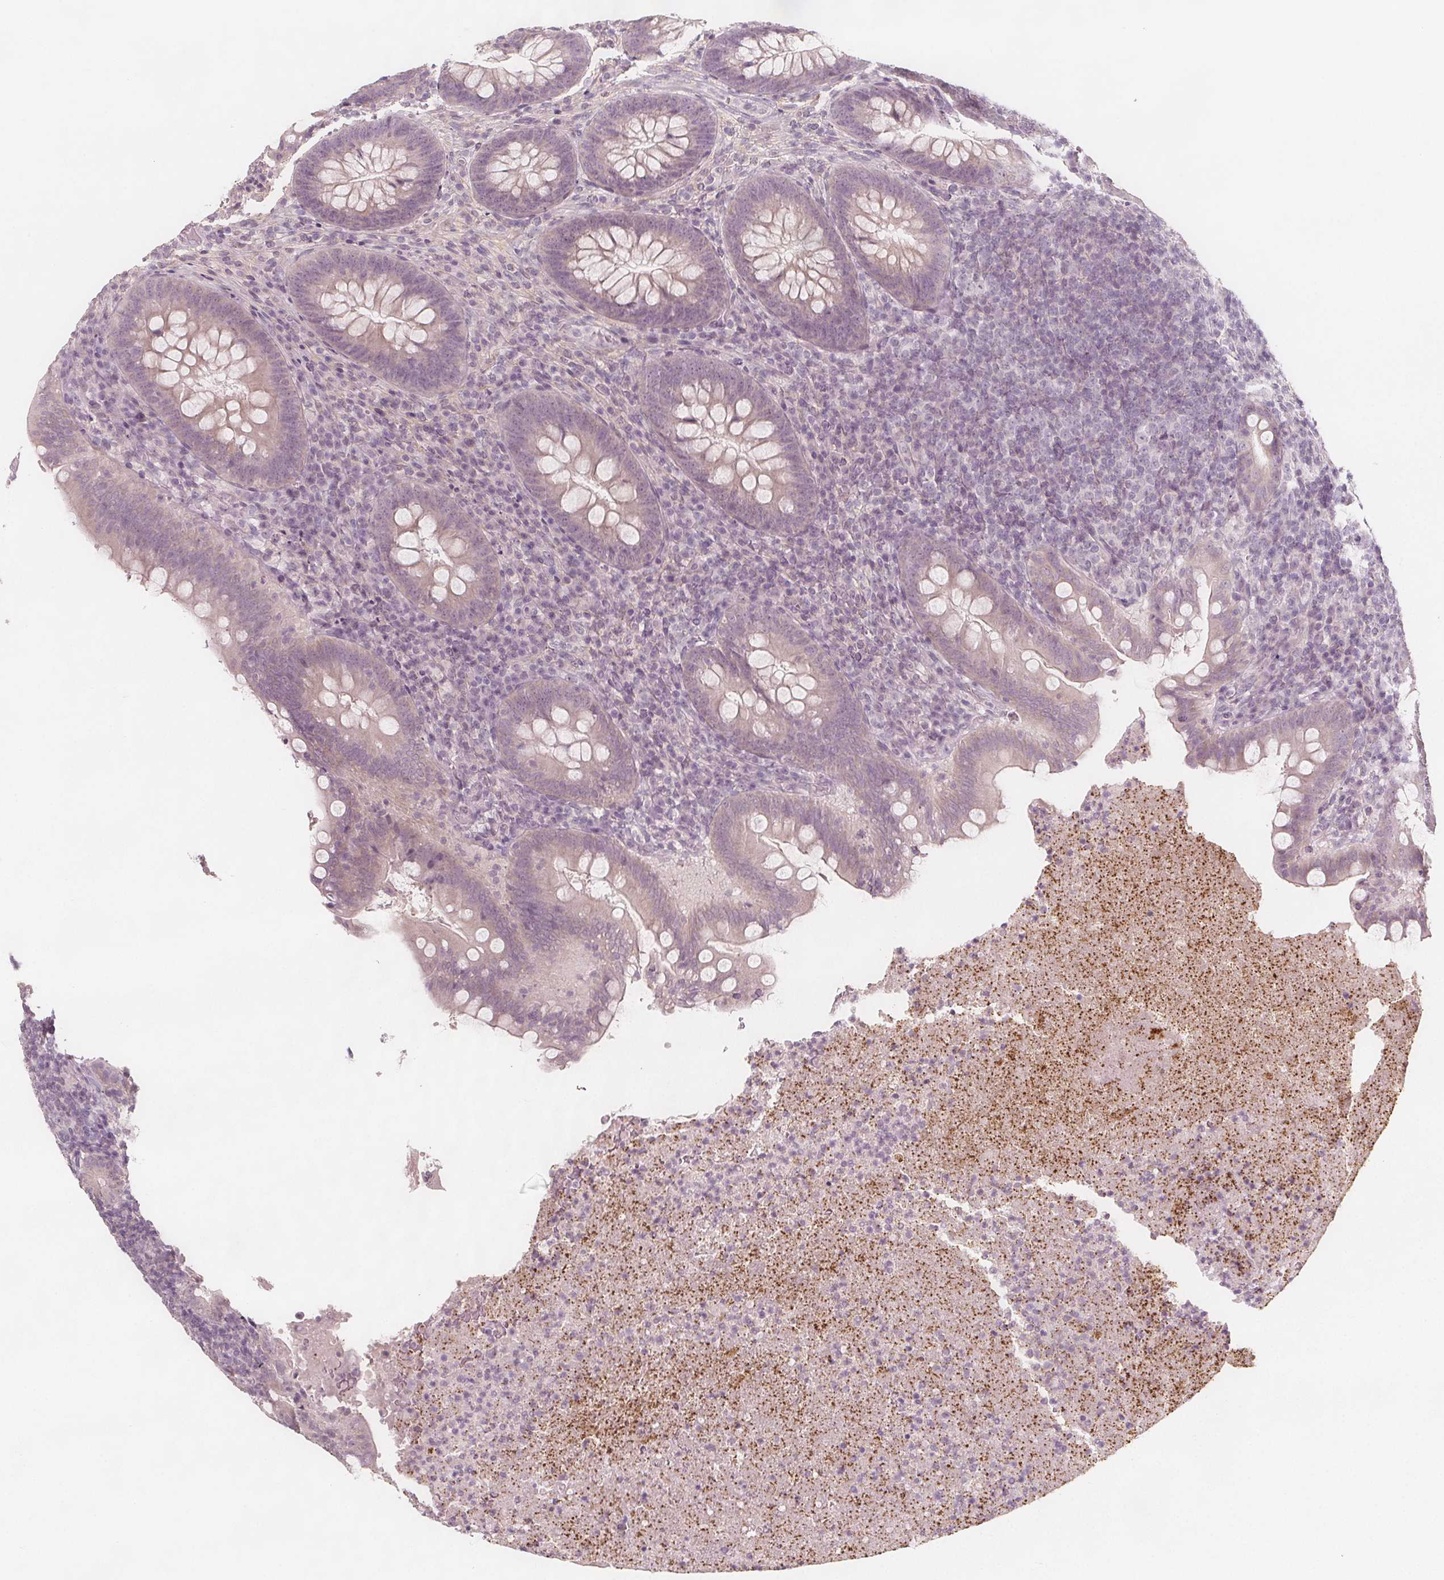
{"staining": {"intensity": "negative", "quantity": "none", "location": "none"}, "tissue": "appendix", "cell_type": "Glandular cells", "image_type": "normal", "snomed": [{"axis": "morphology", "description": "Normal tissue, NOS"}, {"axis": "topography", "description": "Appendix"}], "caption": "Histopathology image shows no significant protein expression in glandular cells of normal appendix.", "gene": "C1orf167", "patient": {"sex": "male", "age": 47}}